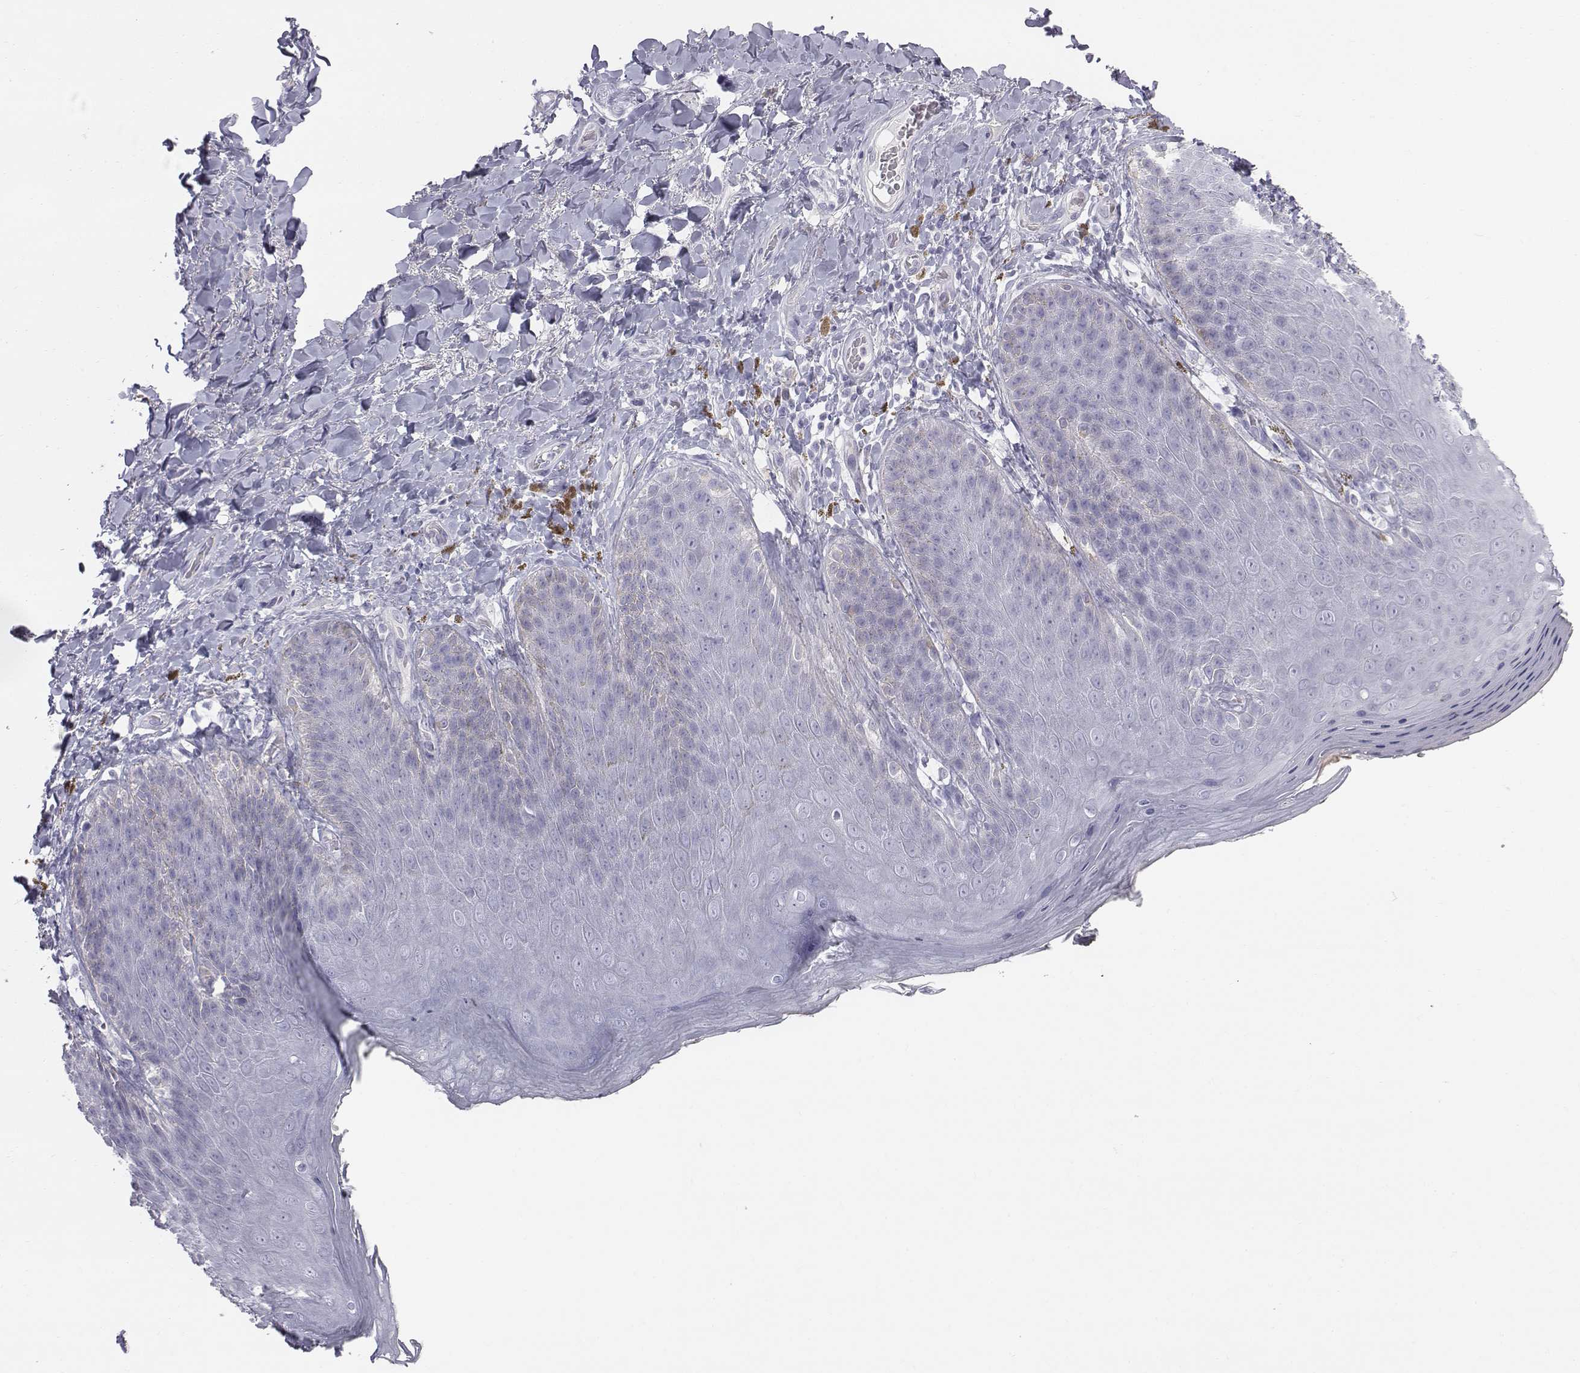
{"staining": {"intensity": "negative", "quantity": "none", "location": "none"}, "tissue": "skin", "cell_type": "Epidermal cells", "image_type": "normal", "snomed": [{"axis": "morphology", "description": "Normal tissue, NOS"}, {"axis": "topography", "description": "Anal"}], "caption": "The photomicrograph exhibits no staining of epidermal cells in unremarkable skin. (DAB IHC, high magnification).", "gene": "C6orf58", "patient": {"sex": "male", "age": 53}}